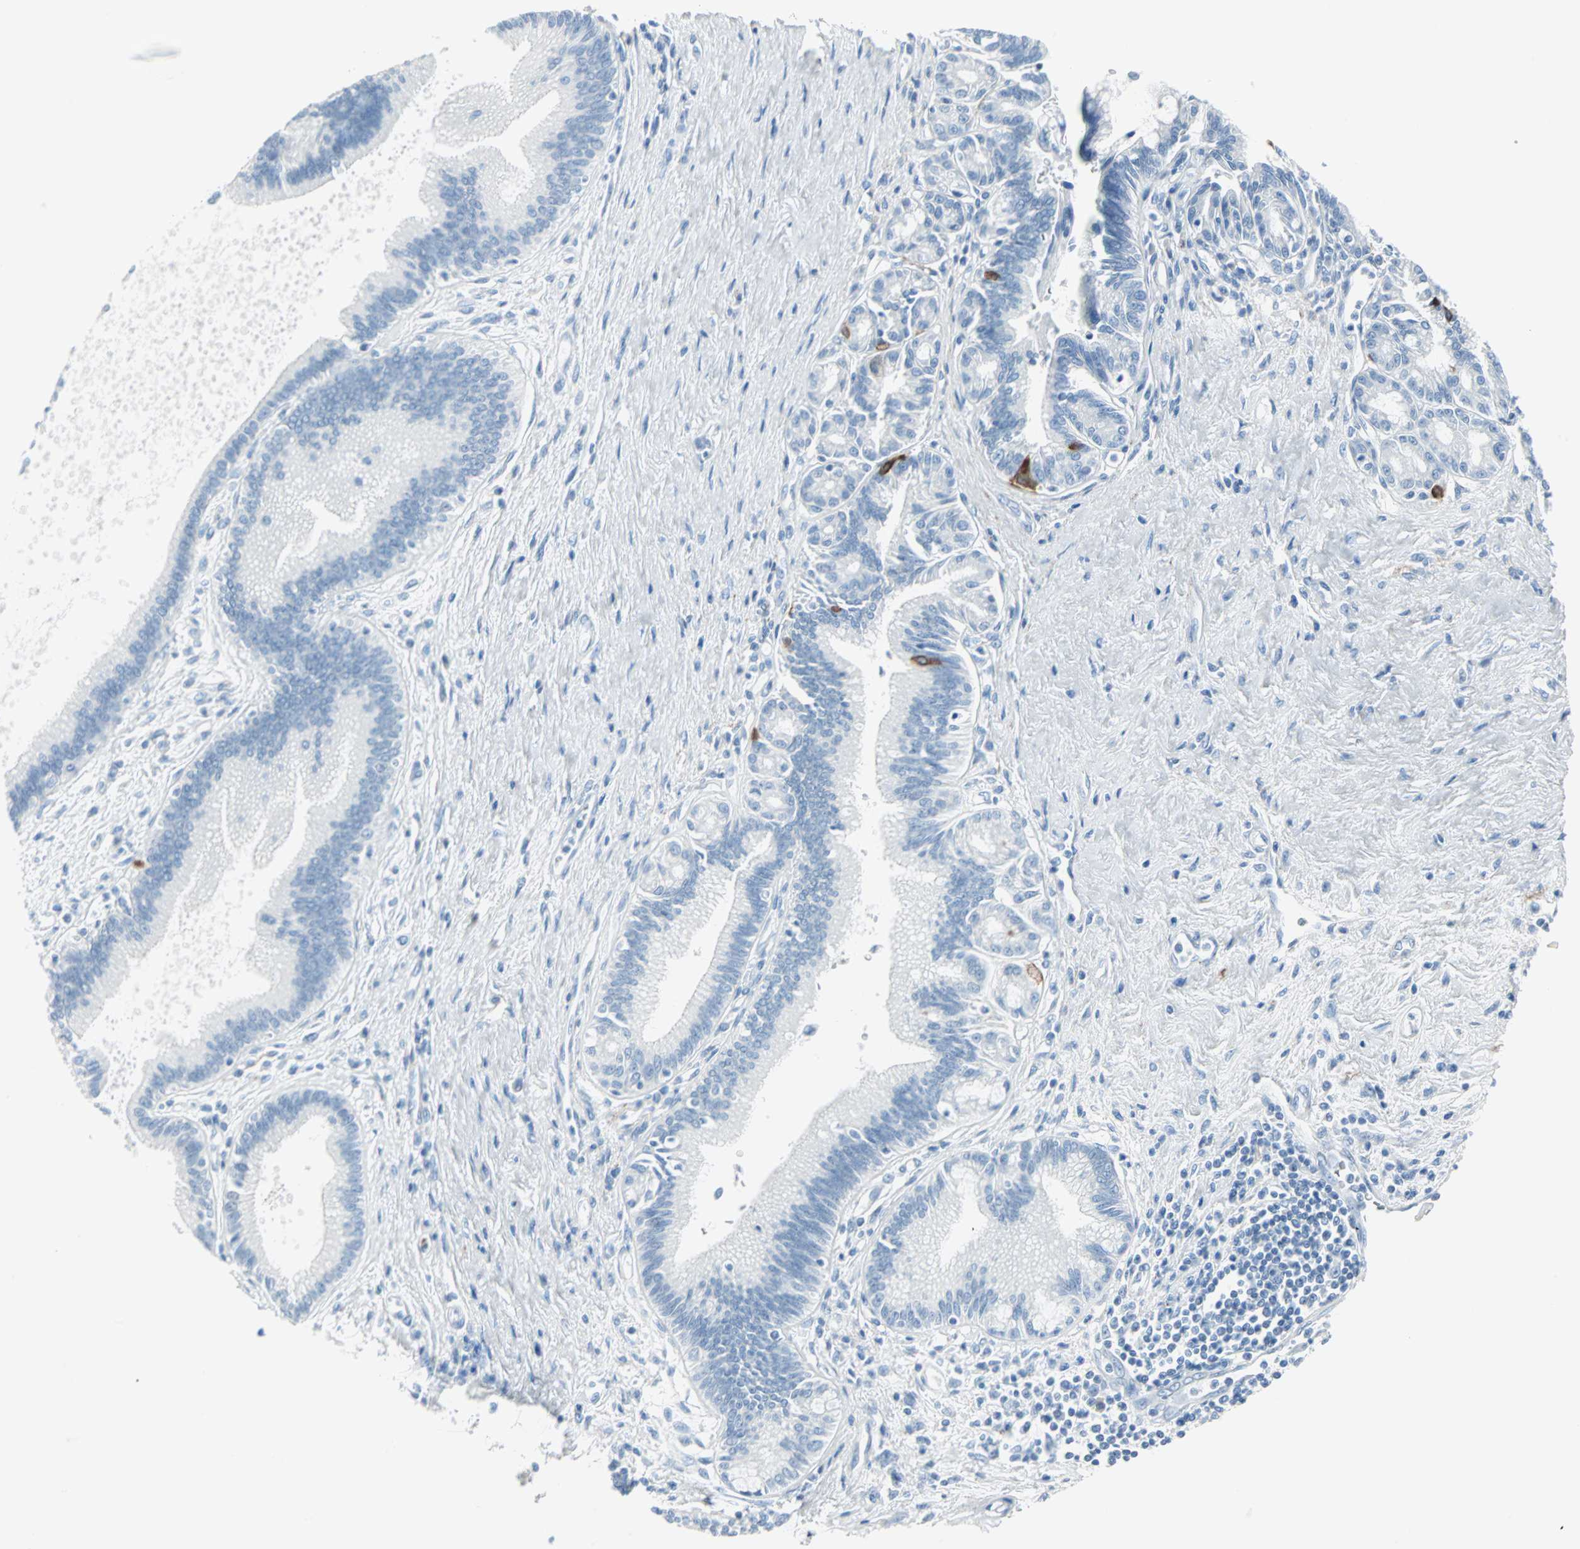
{"staining": {"intensity": "strong", "quantity": "<25%", "location": "cytoplasmic/membranous"}, "tissue": "pancreatic cancer", "cell_type": "Tumor cells", "image_type": "cancer", "snomed": [{"axis": "morphology", "description": "Adenocarcinoma, NOS"}, {"axis": "topography", "description": "Pancreas"}], "caption": "Human pancreatic cancer stained with a brown dye demonstrates strong cytoplasmic/membranous positive positivity in approximately <25% of tumor cells.", "gene": "STX1A", "patient": {"sex": "male", "age": 59}}